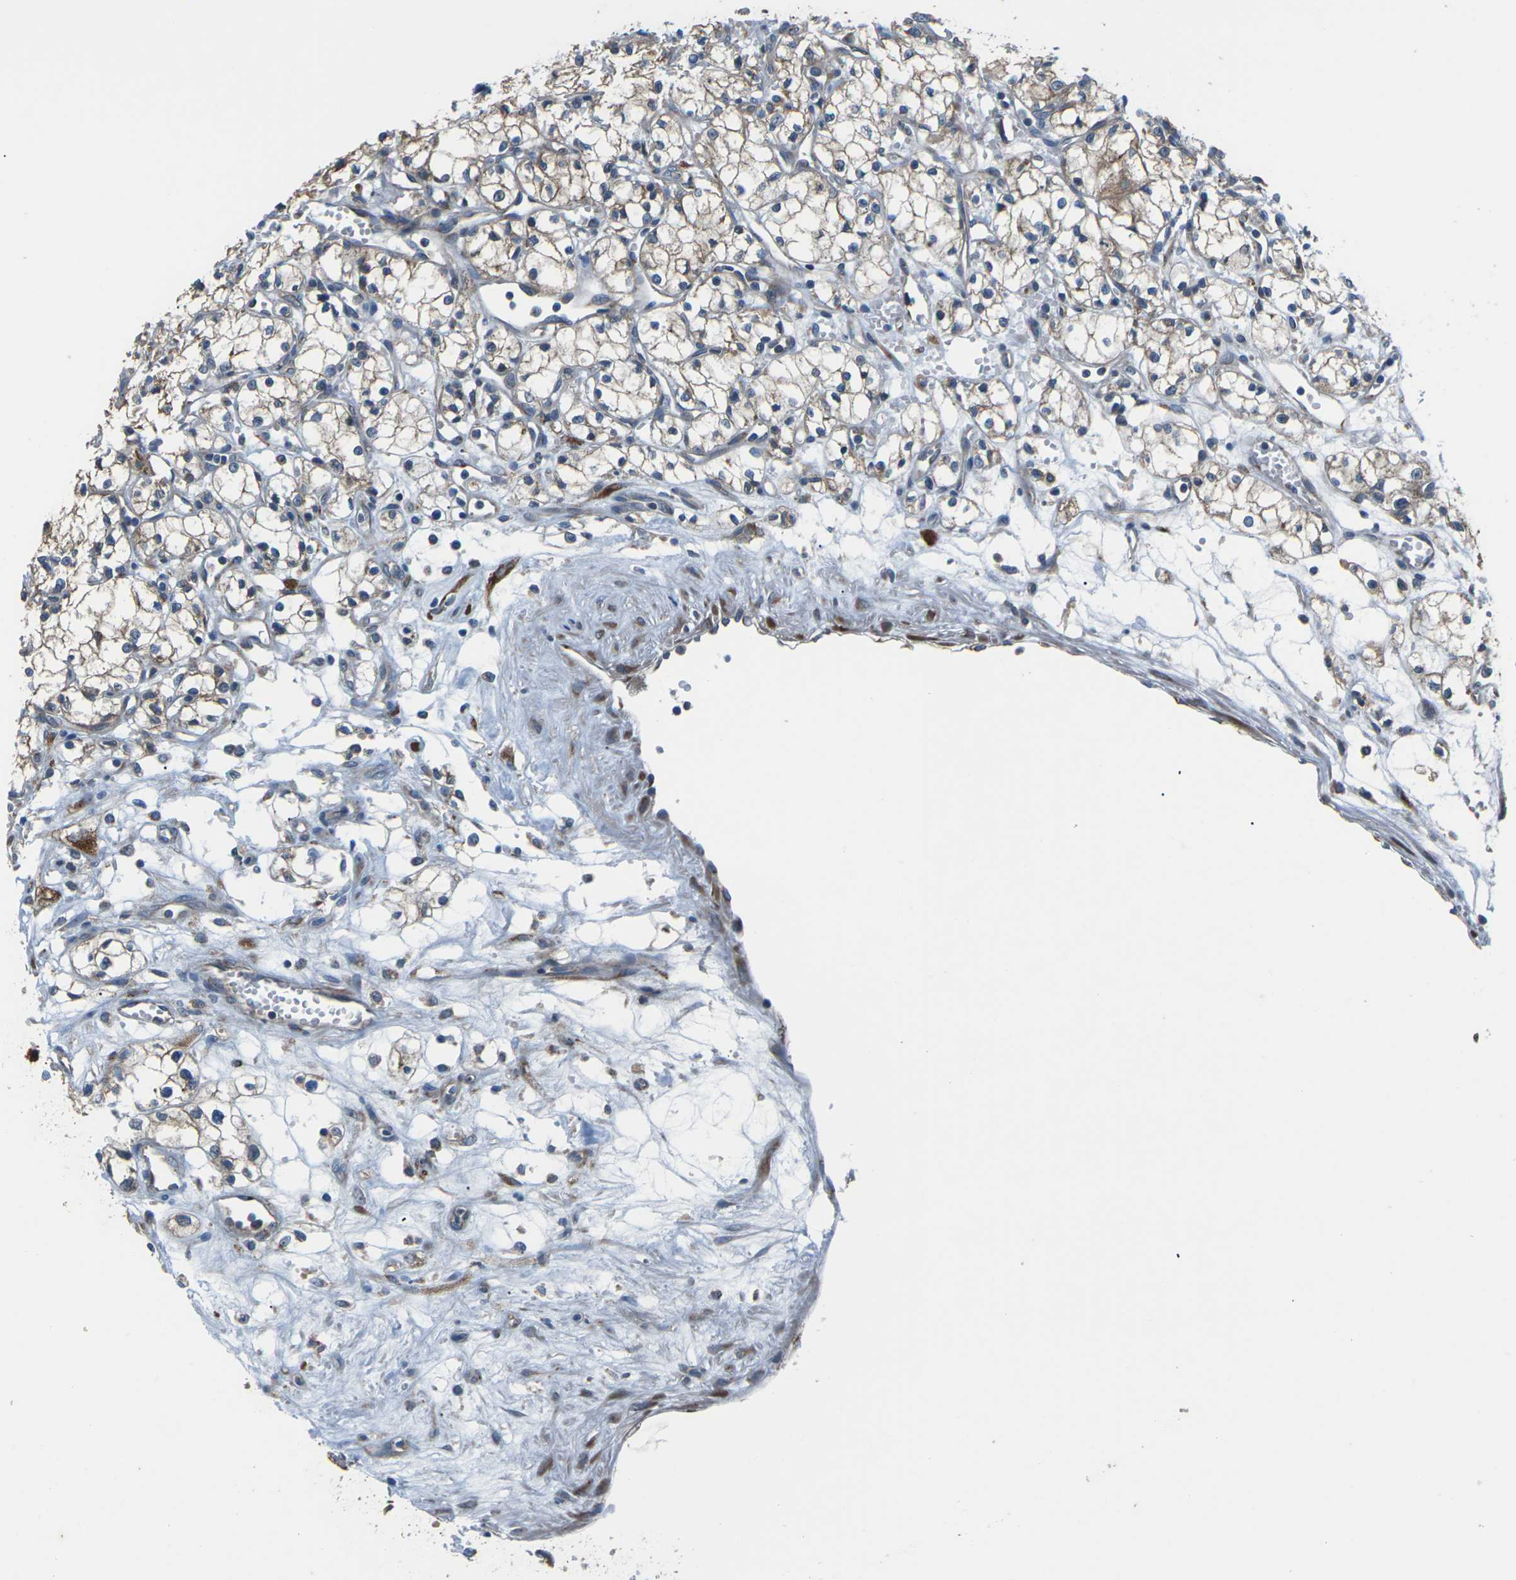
{"staining": {"intensity": "moderate", "quantity": ">75%", "location": "cytoplasmic/membranous"}, "tissue": "renal cancer", "cell_type": "Tumor cells", "image_type": "cancer", "snomed": [{"axis": "morphology", "description": "Normal tissue, NOS"}, {"axis": "morphology", "description": "Adenocarcinoma, NOS"}, {"axis": "topography", "description": "Kidney"}], "caption": "Adenocarcinoma (renal) stained for a protein demonstrates moderate cytoplasmic/membranous positivity in tumor cells.", "gene": "GABRP", "patient": {"sex": "male", "age": 59}}